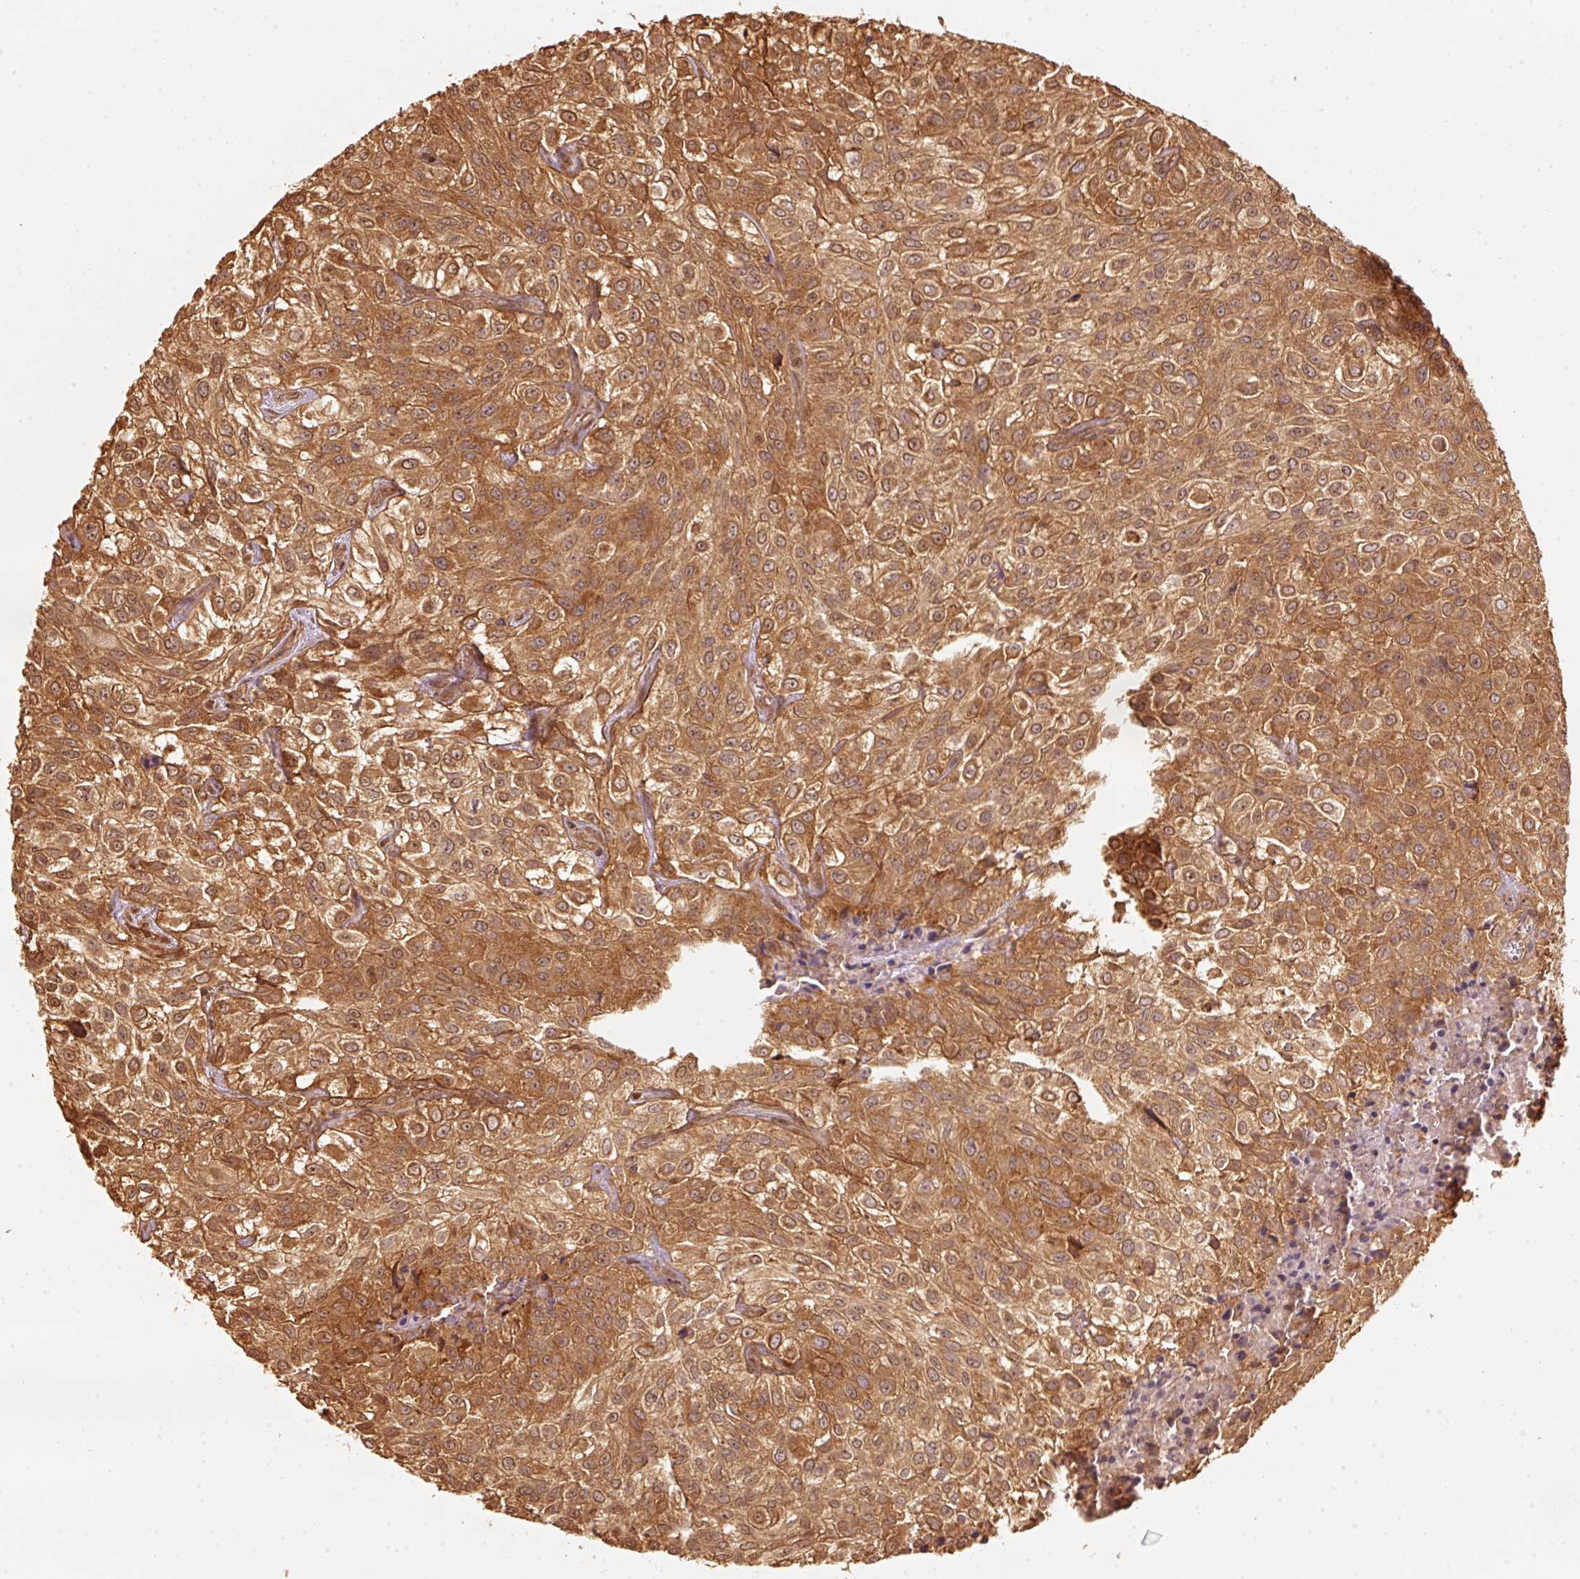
{"staining": {"intensity": "strong", "quantity": ">75%", "location": "cytoplasmic/membranous"}, "tissue": "urothelial cancer", "cell_type": "Tumor cells", "image_type": "cancer", "snomed": [{"axis": "morphology", "description": "Urothelial carcinoma, High grade"}, {"axis": "topography", "description": "Urinary bladder"}], "caption": "High-grade urothelial carcinoma stained for a protein (brown) exhibits strong cytoplasmic/membranous positive staining in about >75% of tumor cells.", "gene": "STAU1", "patient": {"sex": "male", "age": 56}}